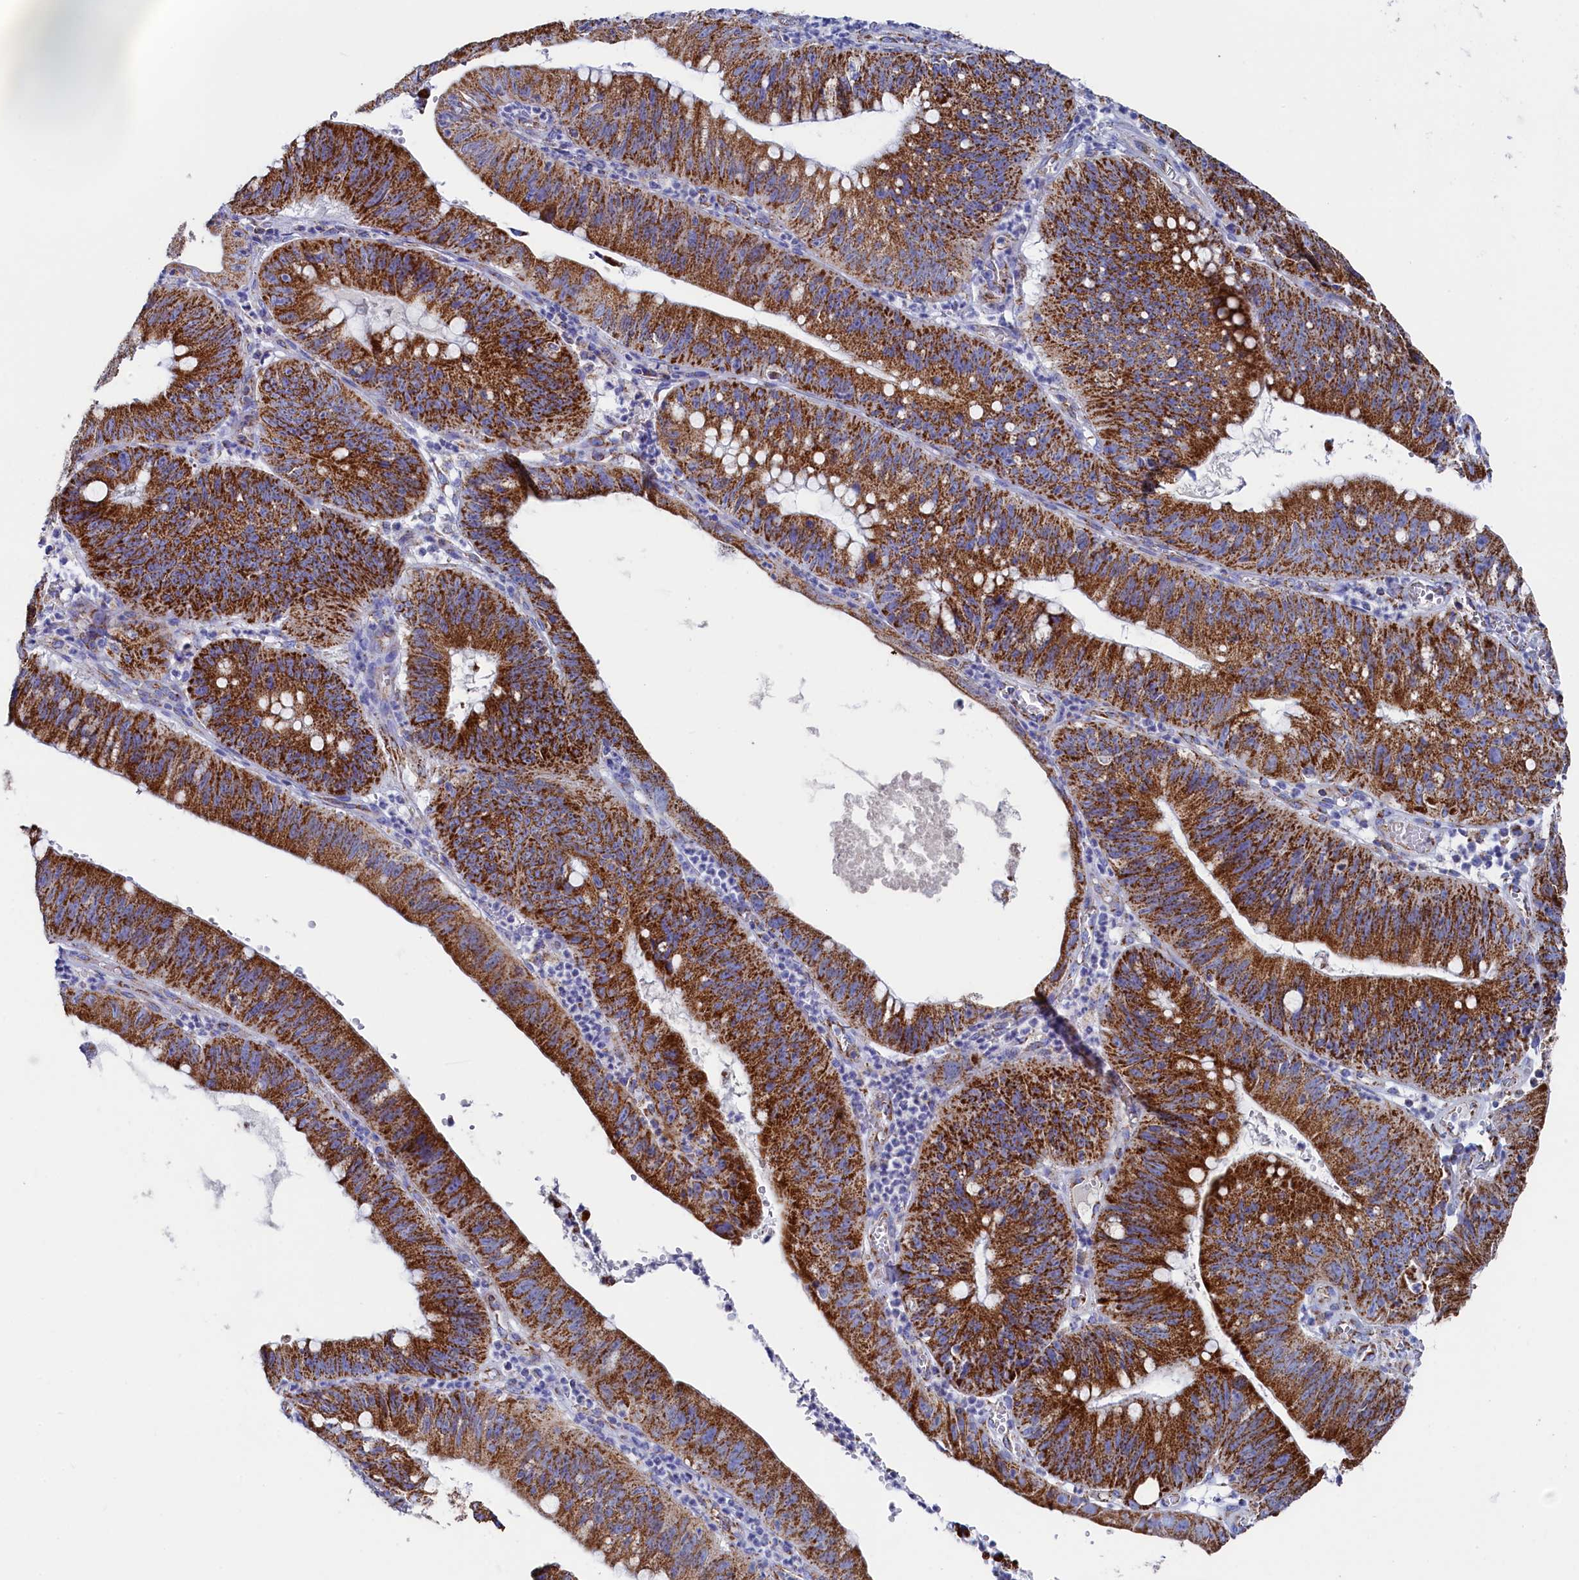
{"staining": {"intensity": "strong", "quantity": ">75%", "location": "cytoplasmic/membranous"}, "tissue": "stomach cancer", "cell_type": "Tumor cells", "image_type": "cancer", "snomed": [{"axis": "morphology", "description": "Adenocarcinoma, NOS"}, {"axis": "topography", "description": "Stomach"}], "caption": "Adenocarcinoma (stomach) tissue displays strong cytoplasmic/membranous expression in about >75% of tumor cells, visualized by immunohistochemistry.", "gene": "MMAB", "patient": {"sex": "male", "age": 59}}